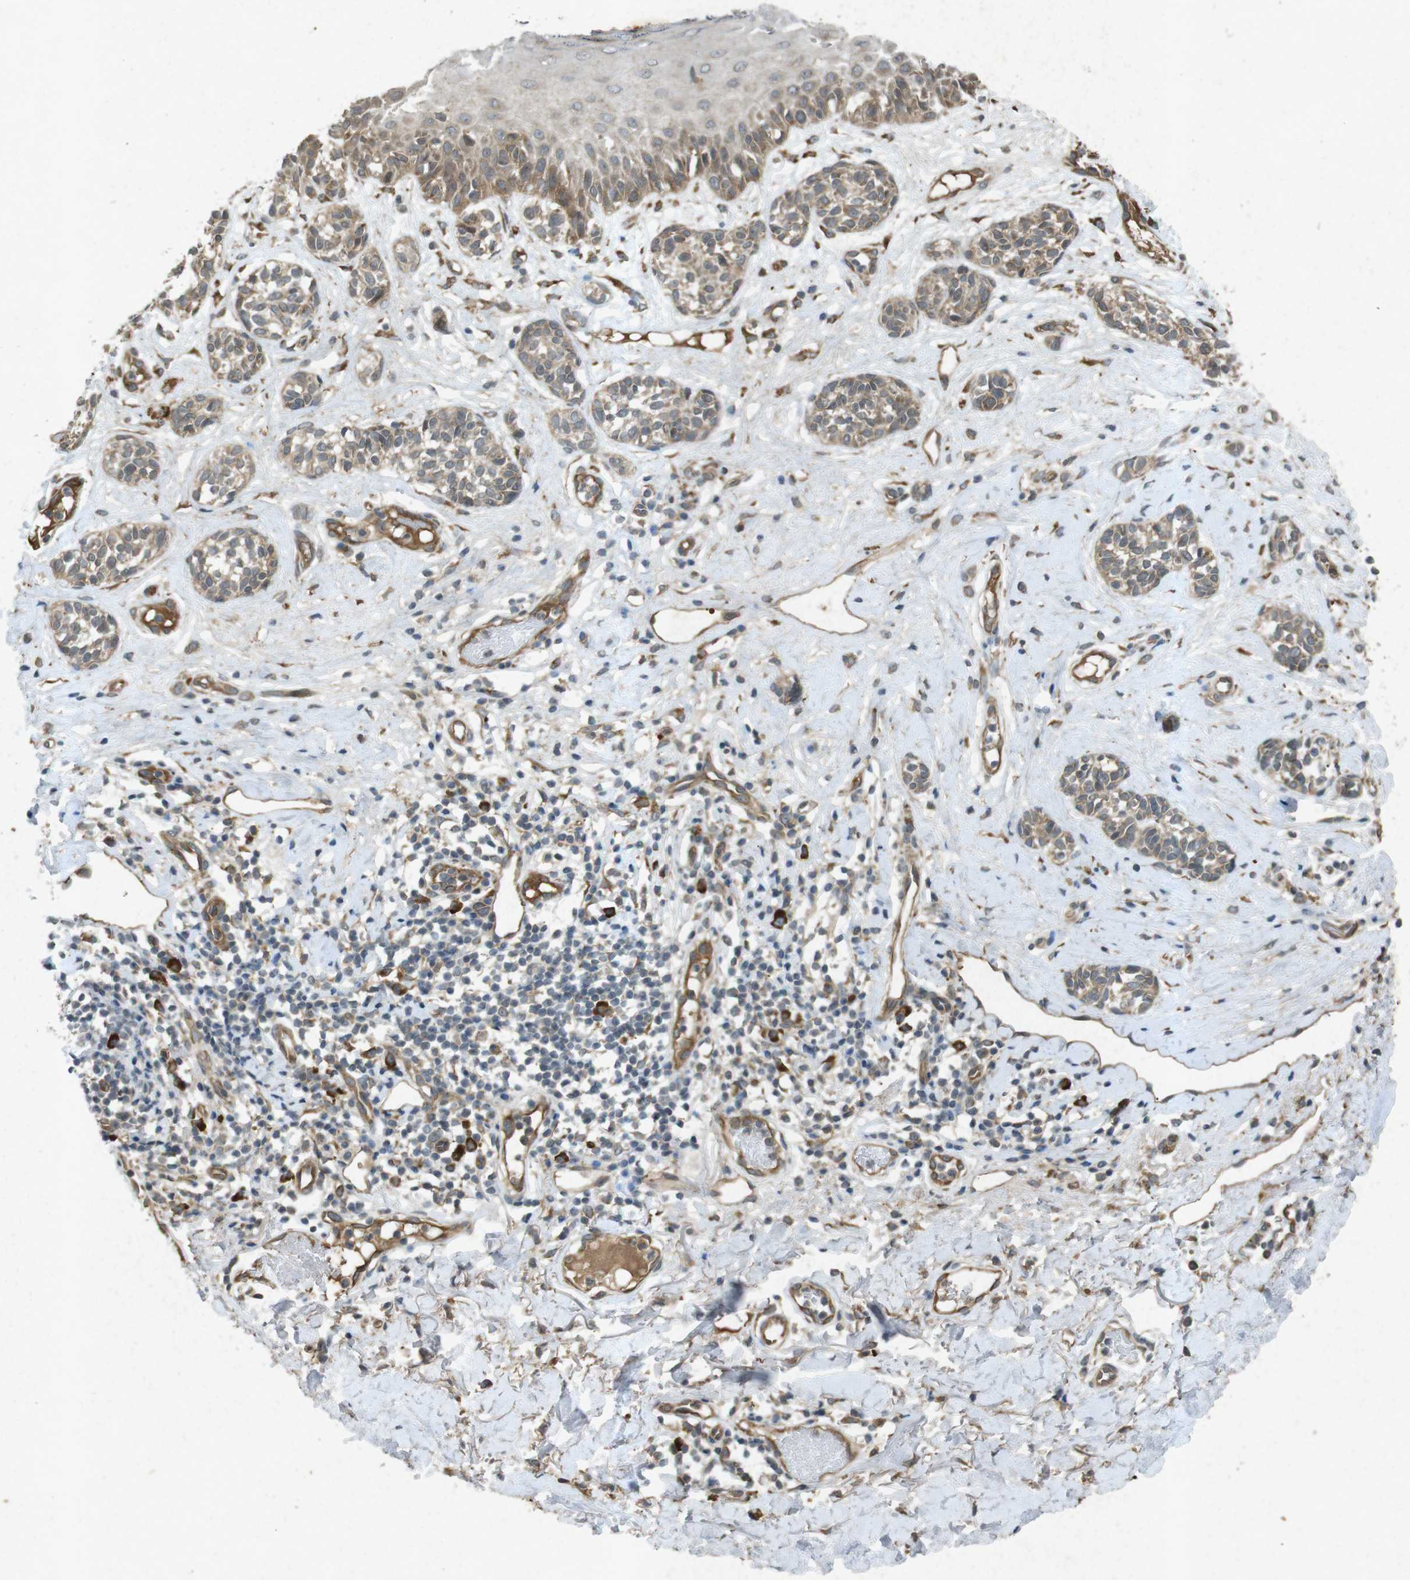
{"staining": {"intensity": "weak", "quantity": ">75%", "location": "cytoplasmic/membranous"}, "tissue": "melanoma", "cell_type": "Tumor cells", "image_type": "cancer", "snomed": [{"axis": "morphology", "description": "Malignant melanoma, NOS"}, {"axis": "topography", "description": "Skin"}], "caption": "A brown stain labels weak cytoplasmic/membranous staining of a protein in human malignant melanoma tumor cells.", "gene": "FLCN", "patient": {"sex": "male", "age": 64}}